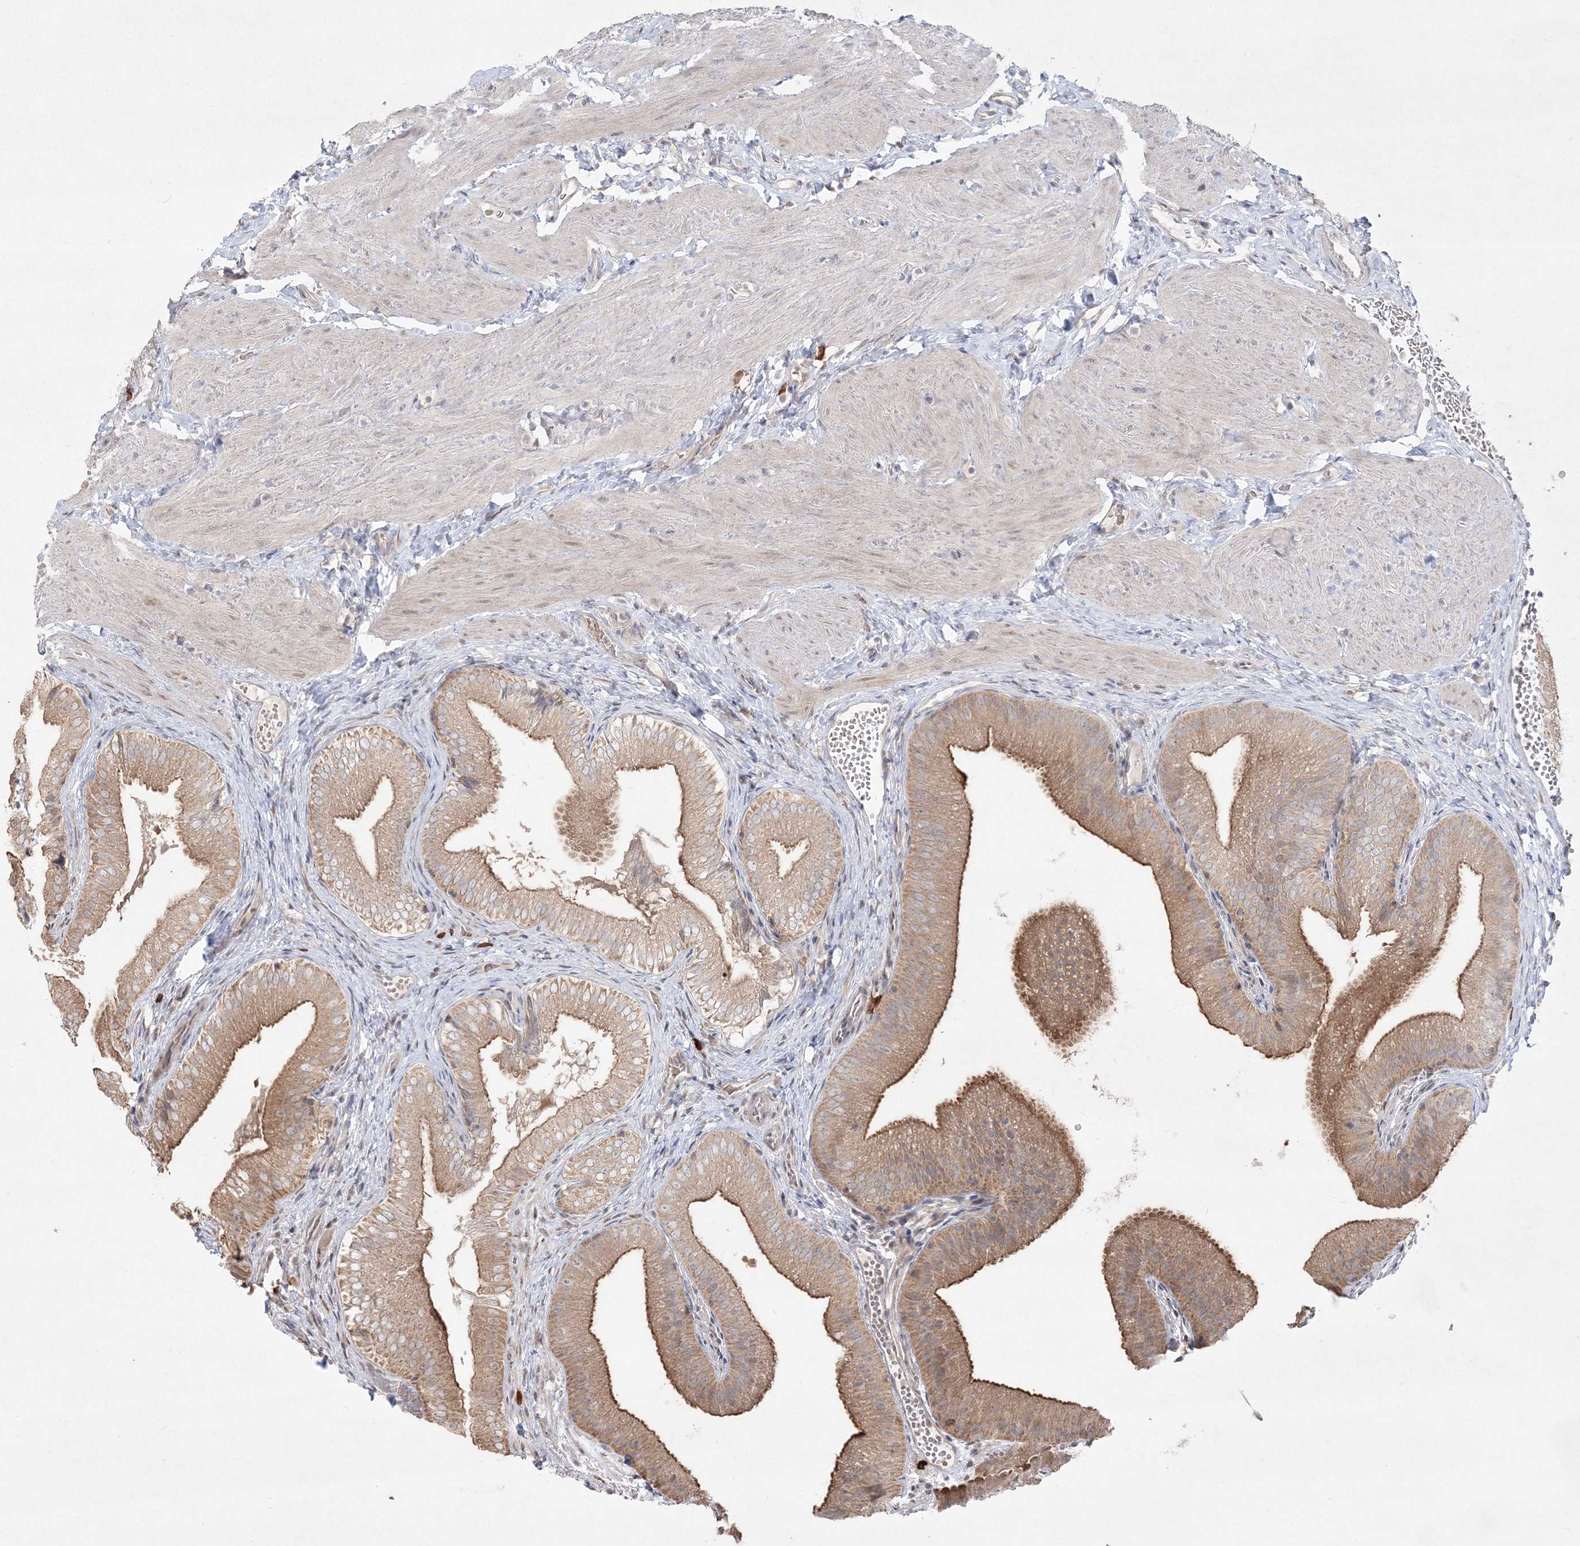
{"staining": {"intensity": "moderate", "quantity": ">75%", "location": "cytoplasmic/membranous"}, "tissue": "gallbladder", "cell_type": "Glandular cells", "image_type": "normal", "snomed": [{"axis": "morphology", "description": "Normal tissue, NOS"}, {"axis": "topography", "description": "Gallbladder"}], "caption": "Immunohistochemistry (DAB) staining of benign human gallbladder displays moderate cytoplasmic/membranous protein expression in approximately >75% of glandular cells. (DAB (3,3'-diaminobenzidine) = brown stain, brightfield microscopy at high magnification).", "gene": "CLNK", "patient": {"sex": "female", "age": 30}}